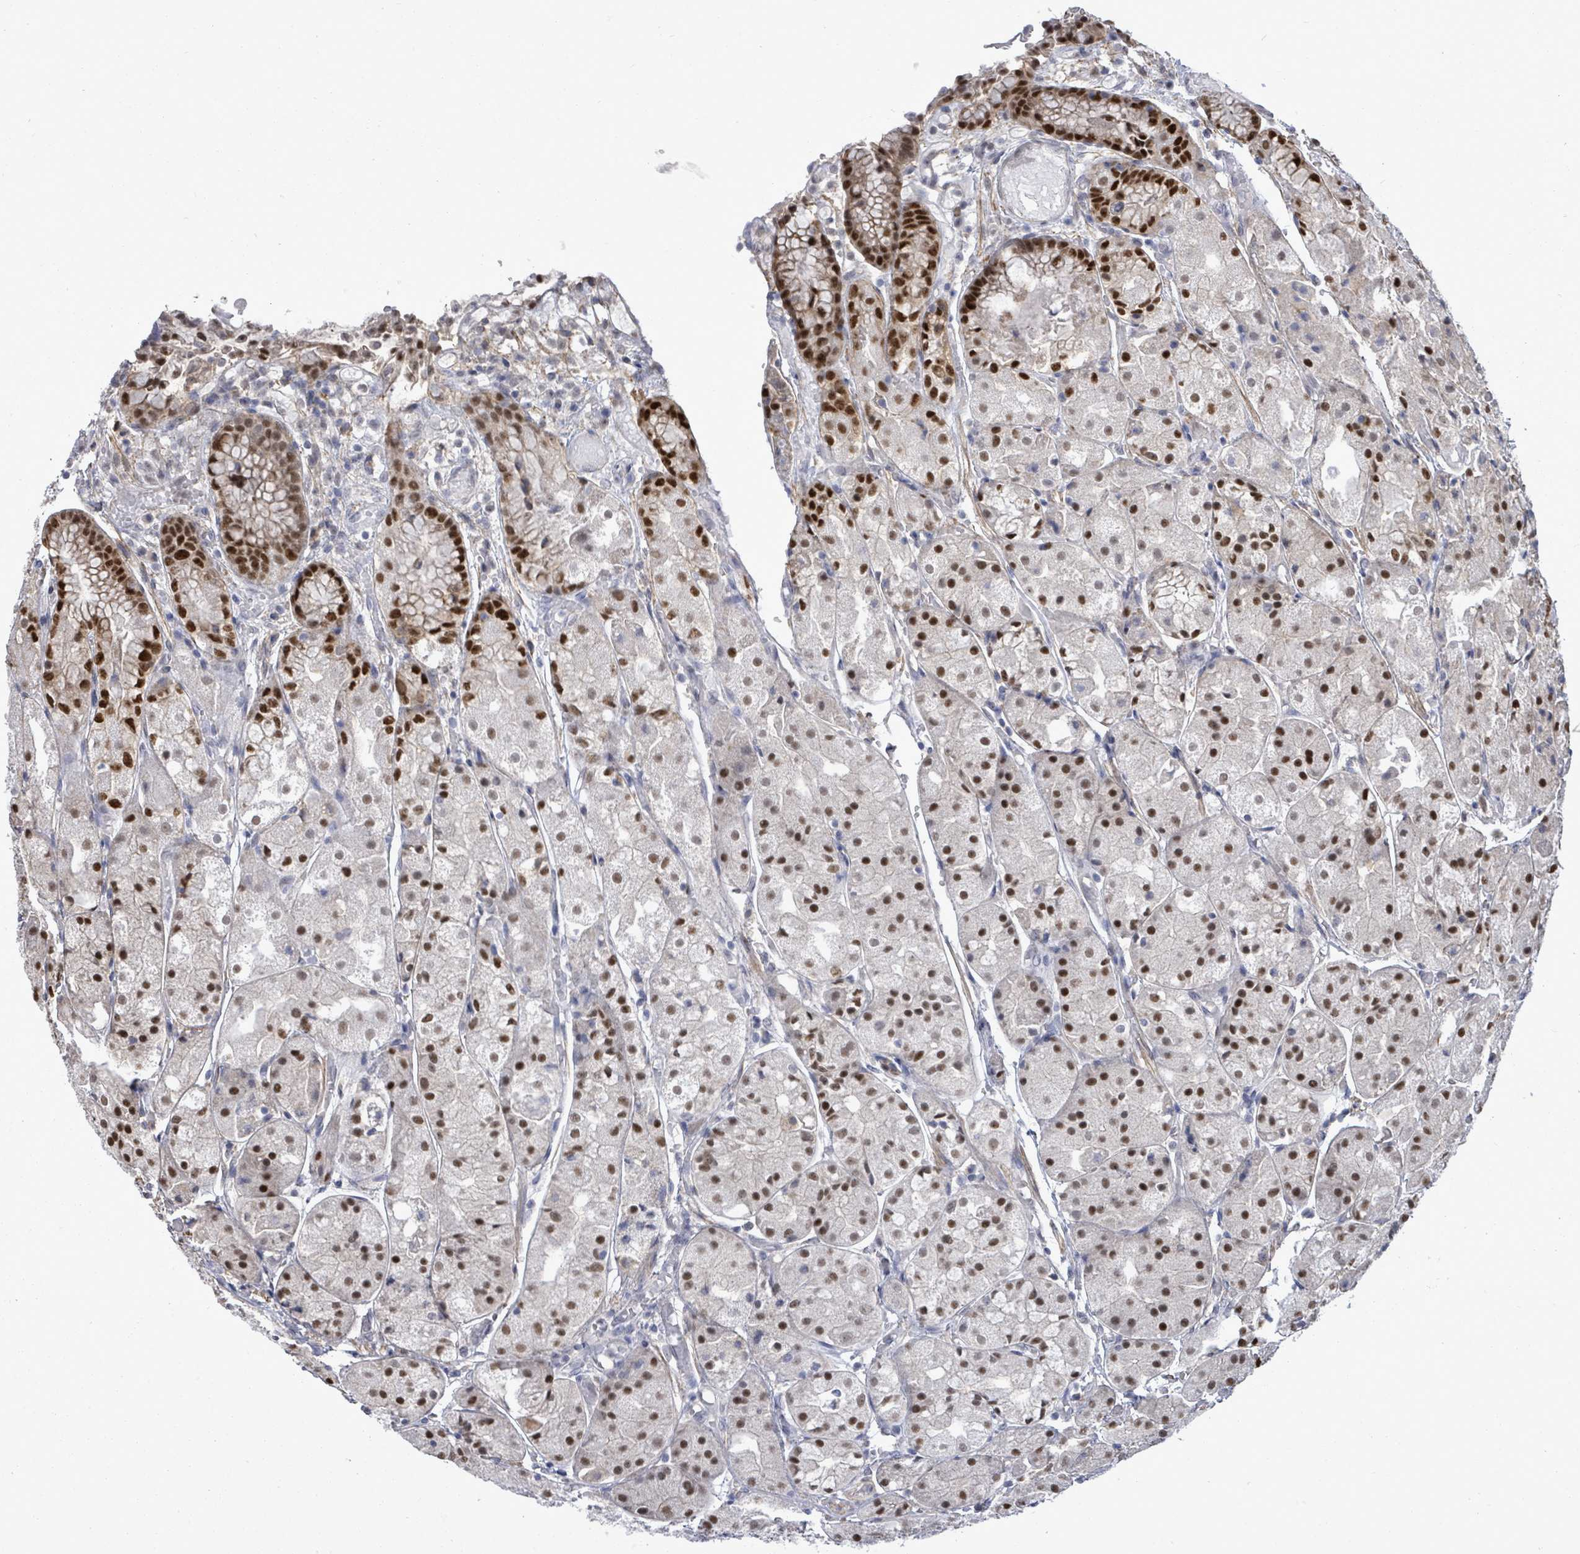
{"staining": {"intensity": "strong", "quantity": "25%-75%", "location": "nuclear"}, "tissue": "stomach", "cell_type": "Glandular cells", "image_type": "normal", "snomed": [{"axis": "morphology", "description": "Normal tissue, NOS"}, {"axis": "topography", "description": "Stomach, upper"}], "caption": "A photomicrograph of human stomach stained for a protein reveals strong nuclear brown staining in glandular cells.", "gene": "PAPSS1", "patient": {"sex": "male", "age": 72}}